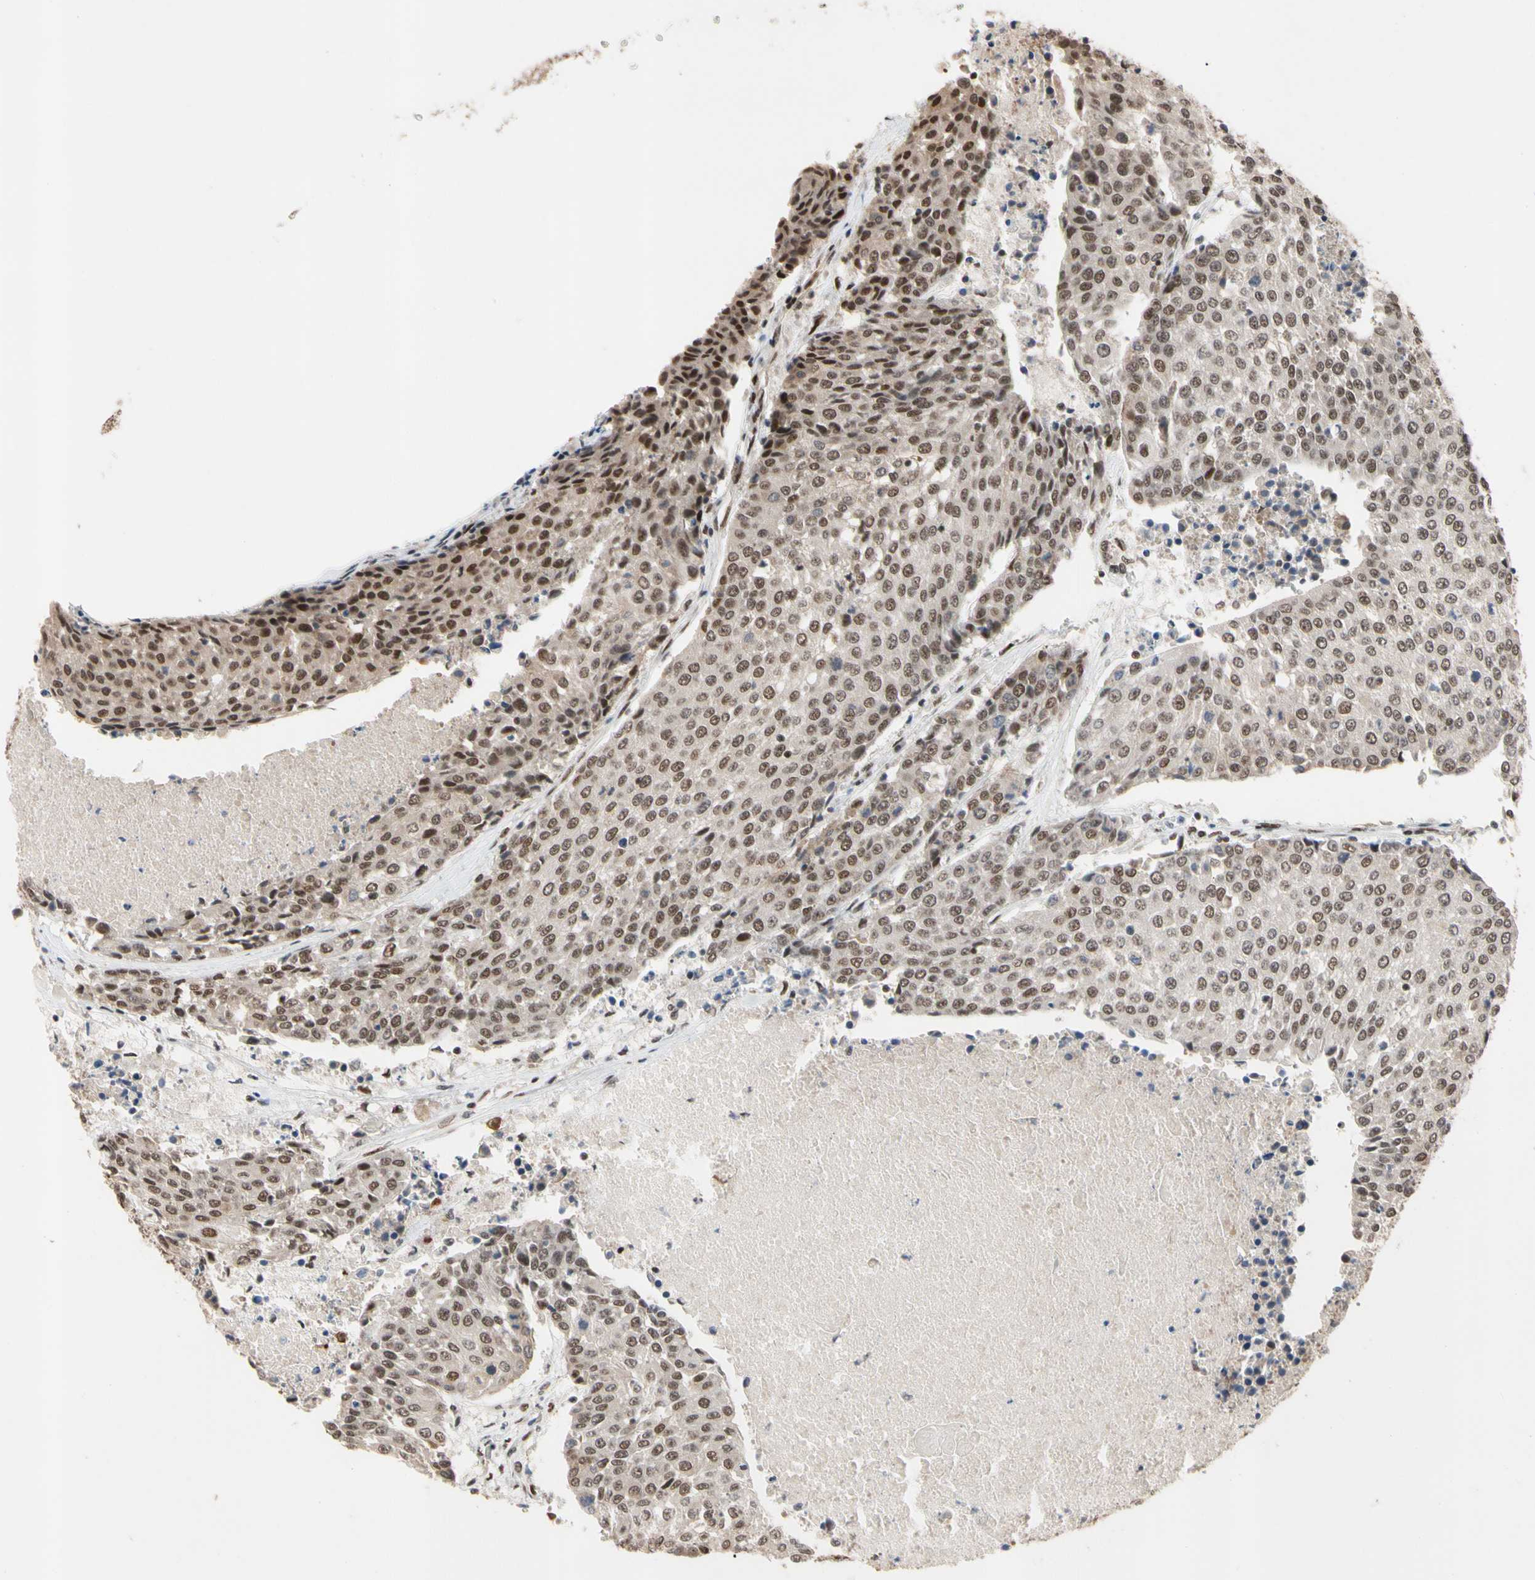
{"staining": {"intensity": "moderate", "quantity": ">75%", "location": "nuclear"}, "tissue": "urothelial cancer", "cell_type": "Tumor cells", "image_type": "cancer", "snomed": [{"axis": "morphology", "description": "Urothelial carcinoma, High grade"}, {"axis": "topography", "description": "Urinary bladder"}], "caption": "Tumor cells display medium levels of moderate nuclear expression in approximately >75% of cells in urothelial cancer.", "gene": "FAM98B", "patient": {"sex": "female", "age": 85}}